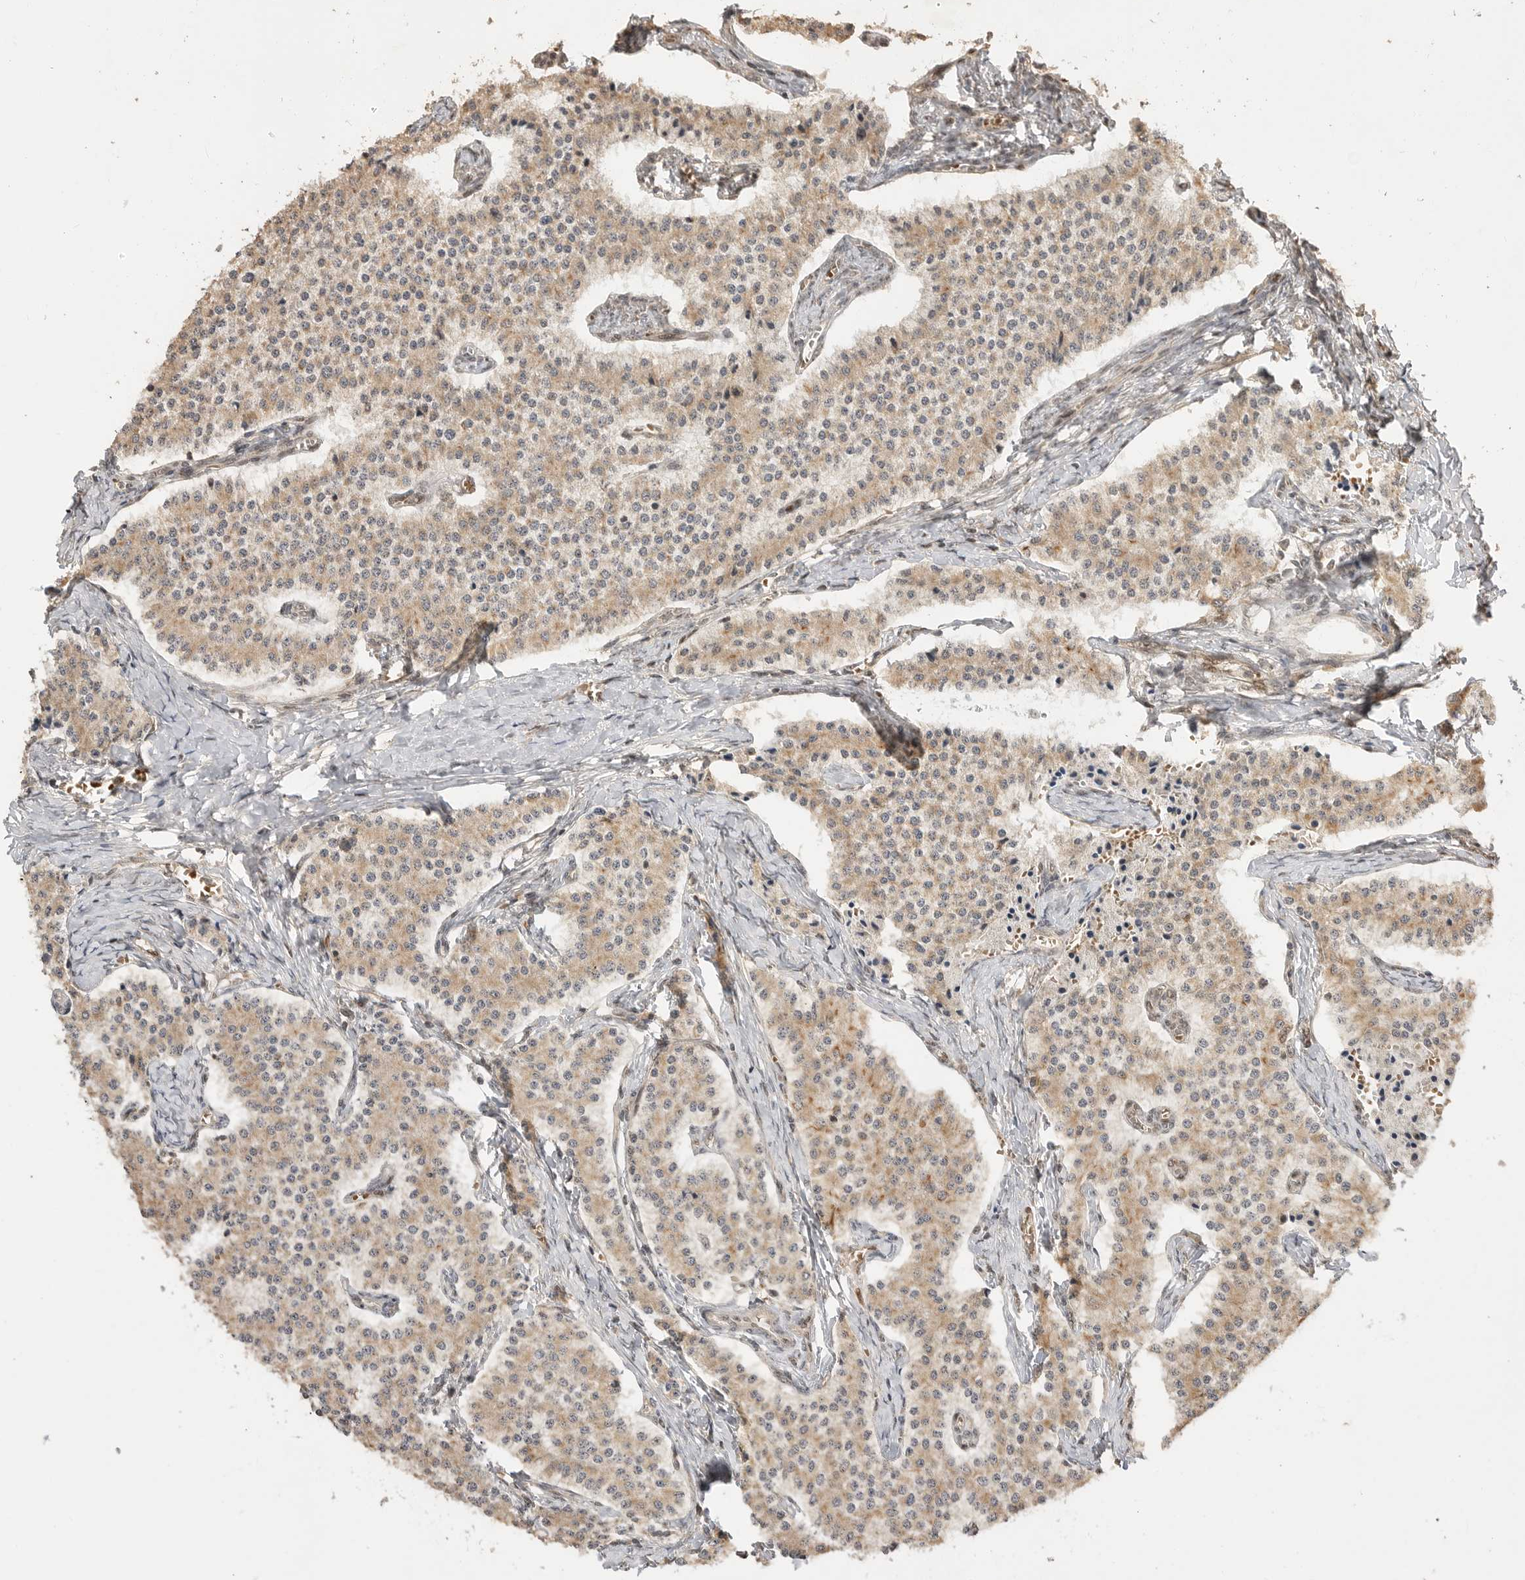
{"staining": {"intensity": "weak", "quantity": ">75%", "location": "cytoplasmic/membranous"}, "tissue": "carcinoid", "cell_type": "Tumor cells", "image_type": "cancer", "snomed": [{"axis": "morphology", "description": "Carcinoid, malignant, NOS"}, {"axis": "topography", "description": "Colon"}], "caption": "Immunohistochemistry staining of carcinoid, which demonstrates low levels of weak cytoplasmic/membranous positivity in about >75% of tumor cells indicating weak cytoplasmic/membranous protein expression. The staining was performed using DAB (brown) for protein detection and nuclei were counterstained in hematoxylin (blue).", "gene": "ALKAL1", "patient": {"sex": "female", "age": 52}}